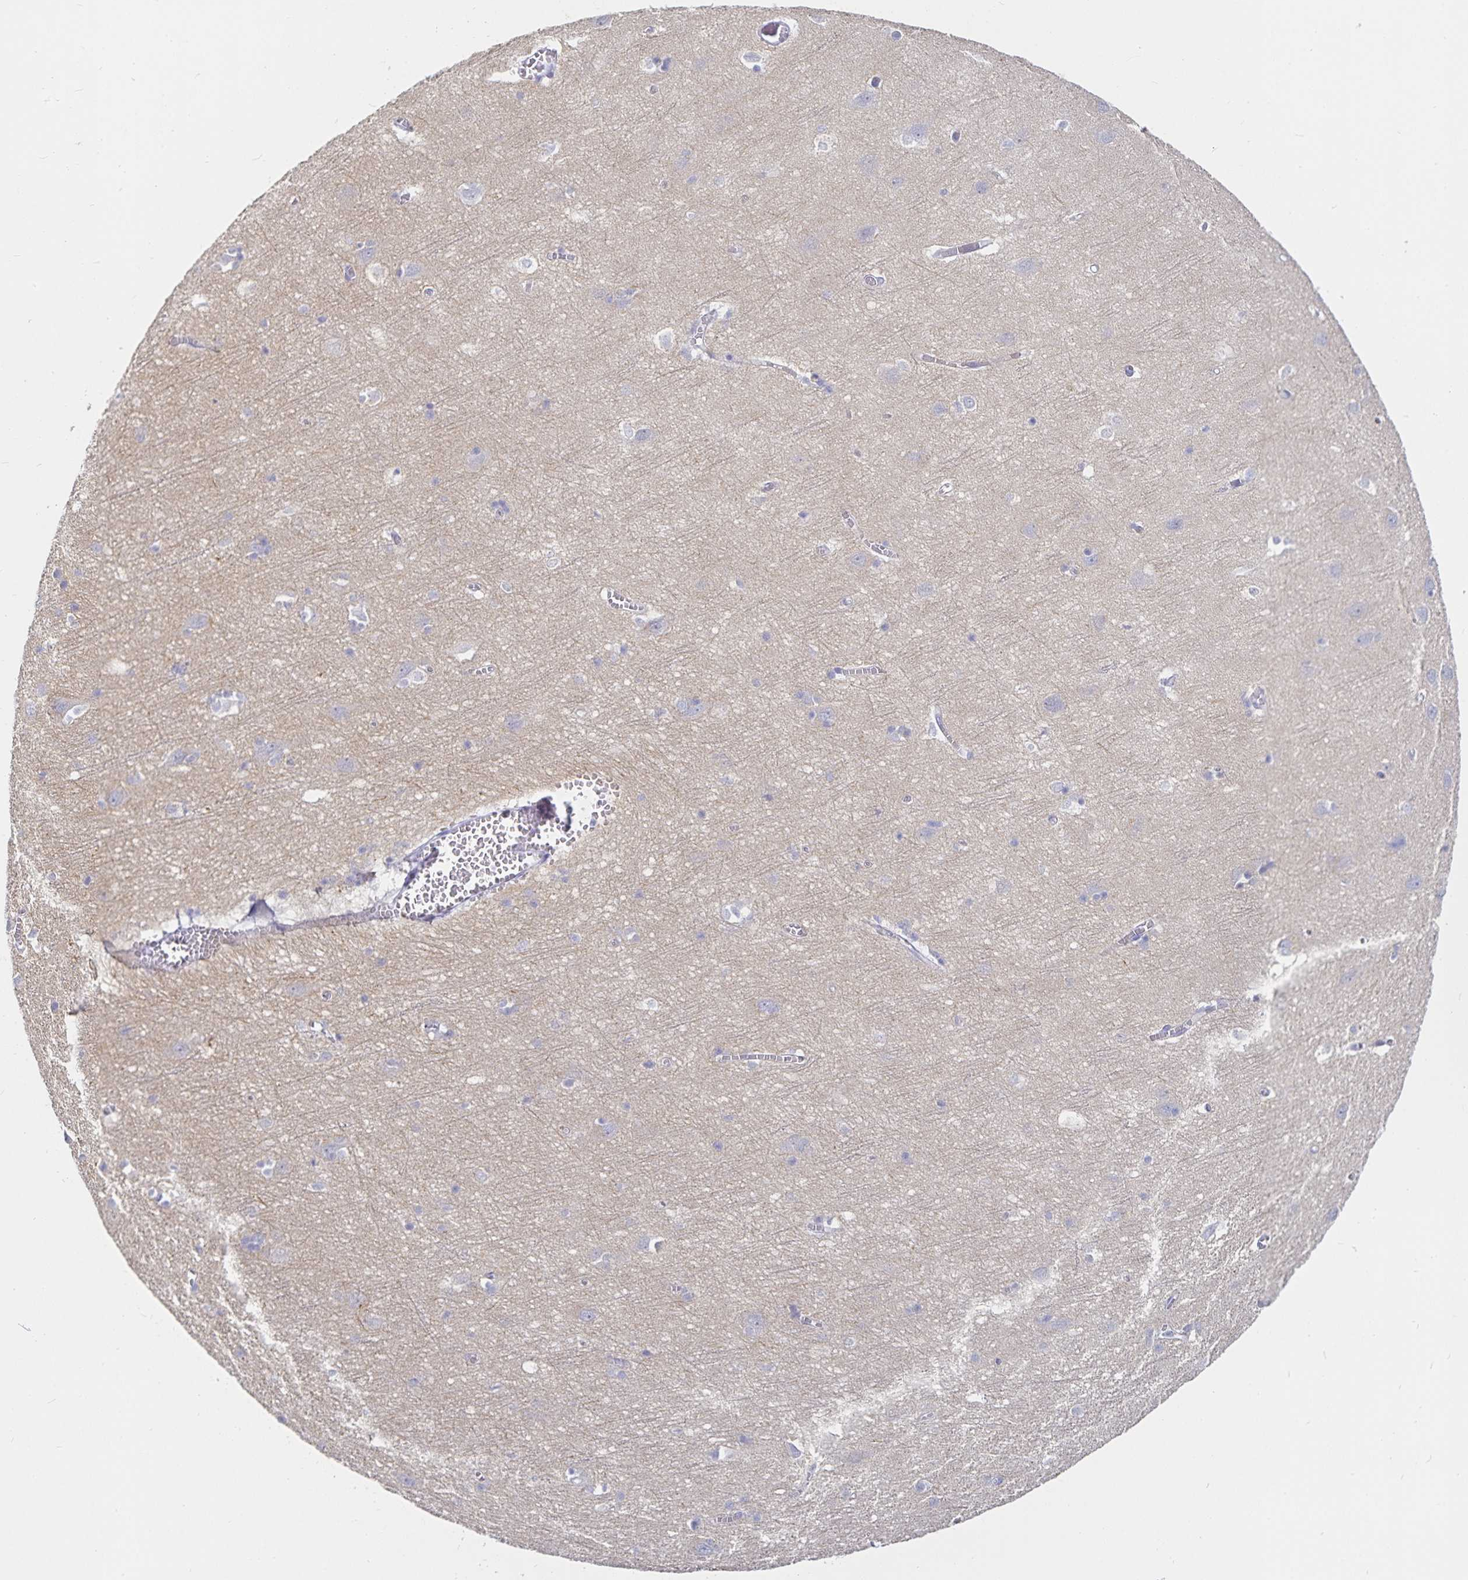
{"staining": {"intensity": "negative", "quantity": "none", "location": "none"}, "tissue": "cerebral cortex", "cell_type": "Endothelial cells", "image_type": "normal", "snomed": [{"axis": "morphology", "description": "Normal tissue, NOS"}, {"axis": "topography", "description": "Cerebral cortex"}], "caption": "IHC image of unremarkable cerebral cortex: cerebral cortex stained with DAB (3,3'-diaminobenzidine) shows no significant protein staining in endothelial cells.", "gene": "SFTPA1", "patient": {"sex": "male", "age": 70}}